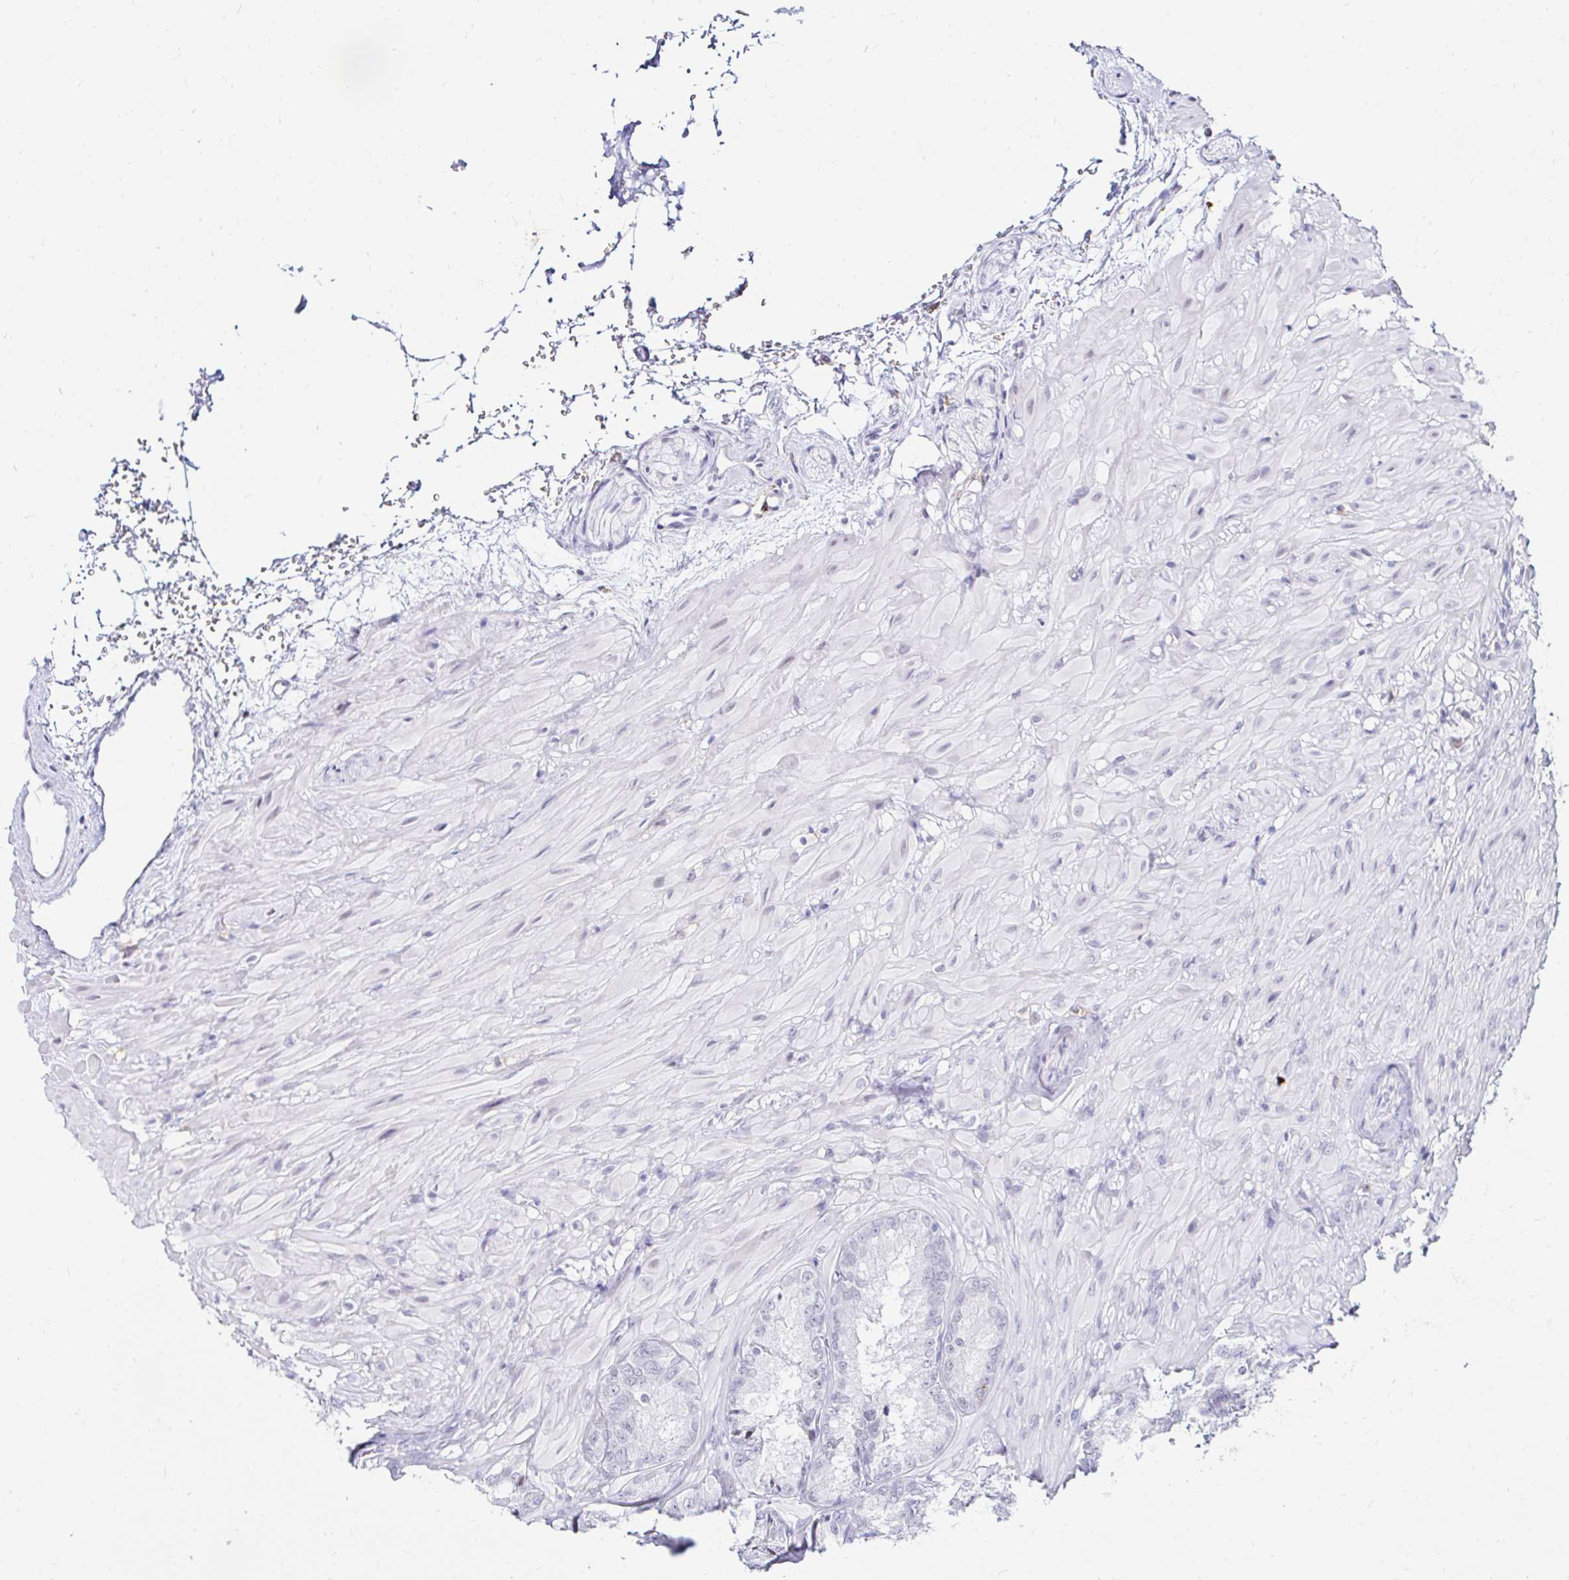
{"staining": {"intensity": "negative", "quantity": "none", "location": "none"}, "tissue": "seminal vesicle", "cell_type": "Glandular cells", "image_type": "normal", "snomed": [{"axis": "morphology", "description": "Normal tissue, NOS"}, {"axis": "topography", "description": "Seminal veicle"}], "caption": "Seminal vesicle was stained to show a protein in brown. There is no significant staining in glandular cells. Nuclei are stained in blue.", "gene": "CYBB", "patient": {"sex": "male", "age": 47}}